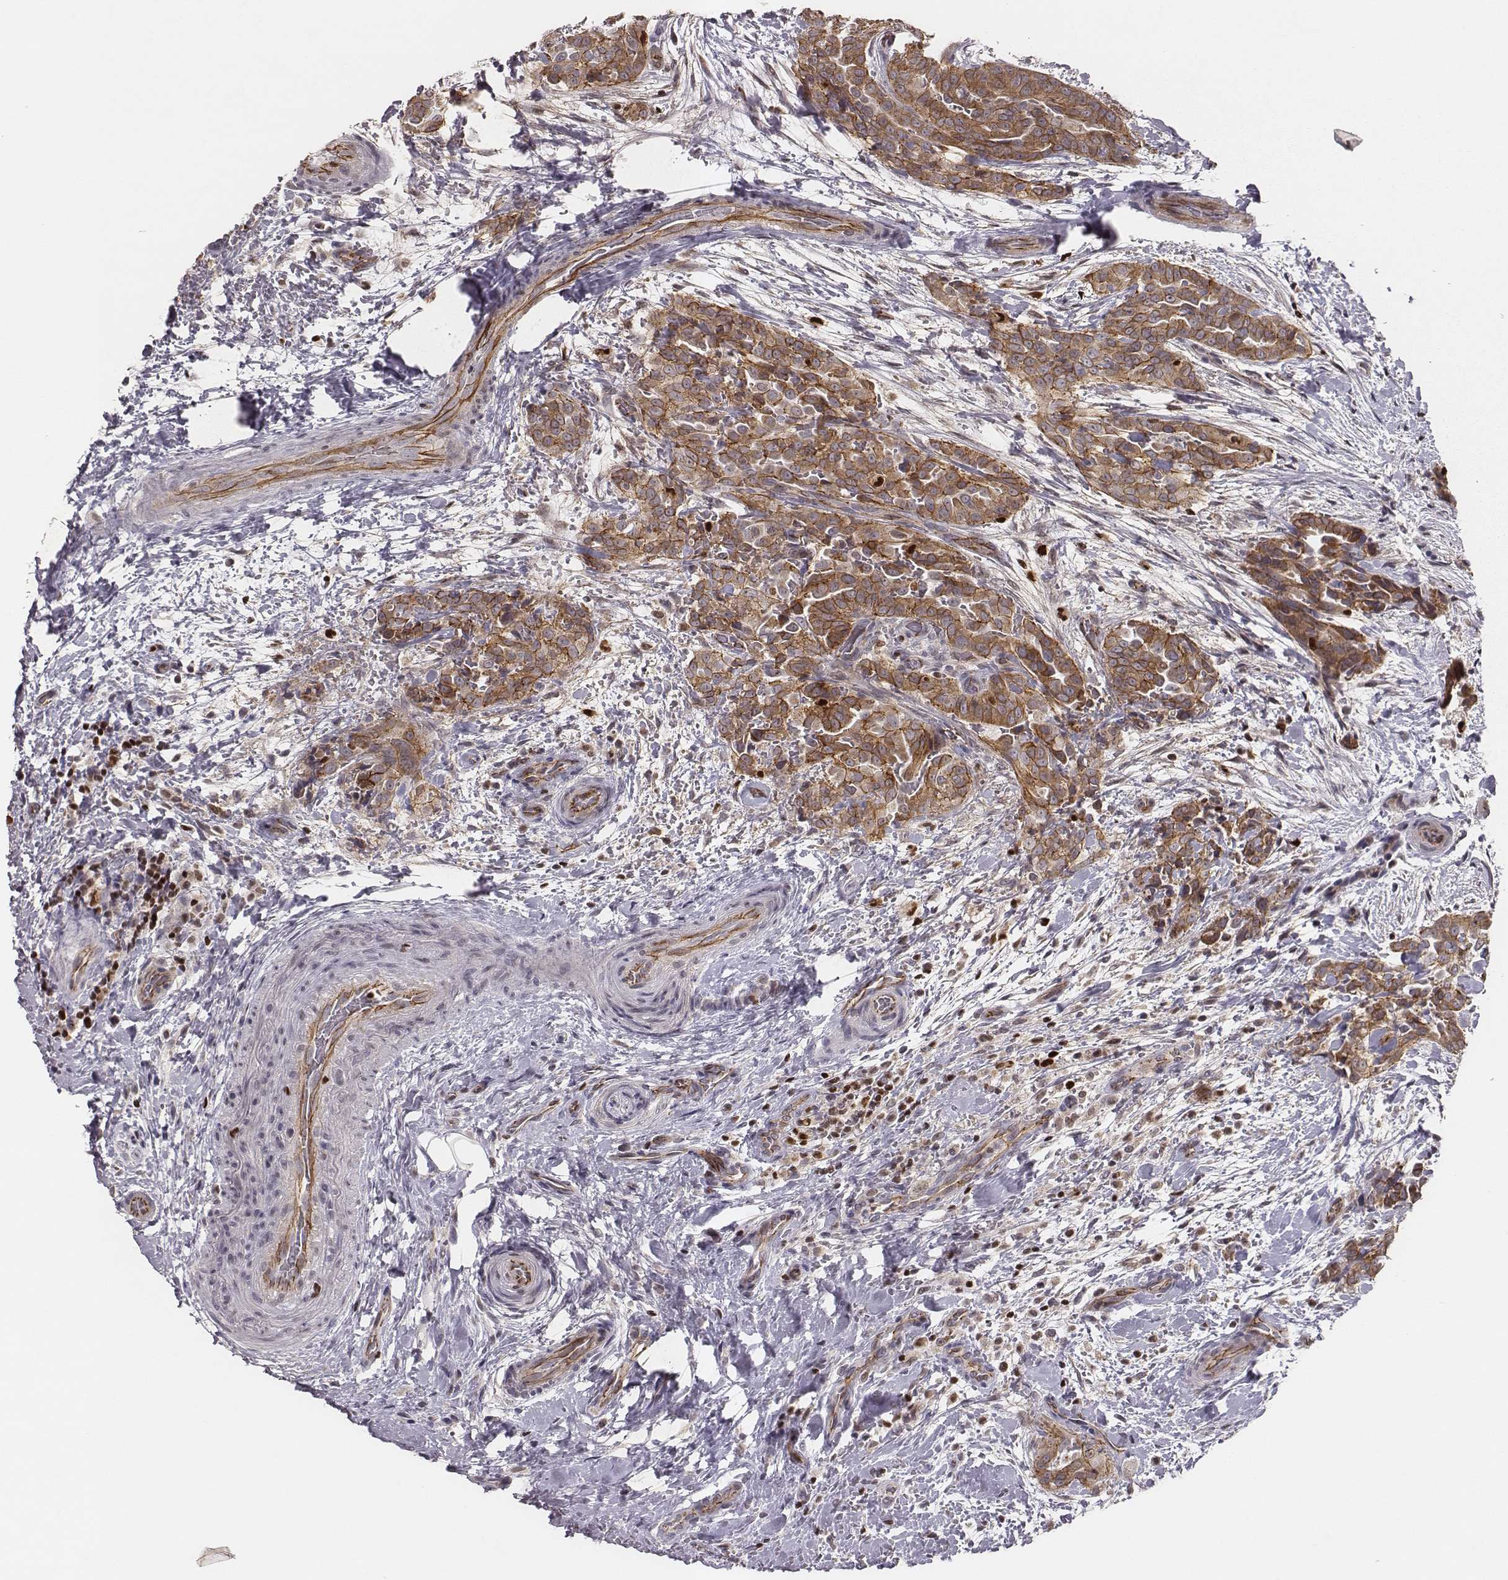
{"staining": {"intensity": "moderate", "quantity": ">75%", "location": "cytoplasmic/membranous"}, "tissue": "thyroid cancer", "cell_type": "Tumor cells", "image_type": "cancer", "snomed": [{"axis": "morphology", "description": "Papillary adenocarcinoma, NOS"}, {"axis": "topography", "description": "Thyroid gland"}], "caption": "DAB immunohistochemical staining of human thyroid papillary adenocarcinoma exhibits moderate cytoplasmic/membranous protein expression in approximately >75% of tumor cells.", "gene": "WDR59", "patient": {"sex": "male", "age": 61}}